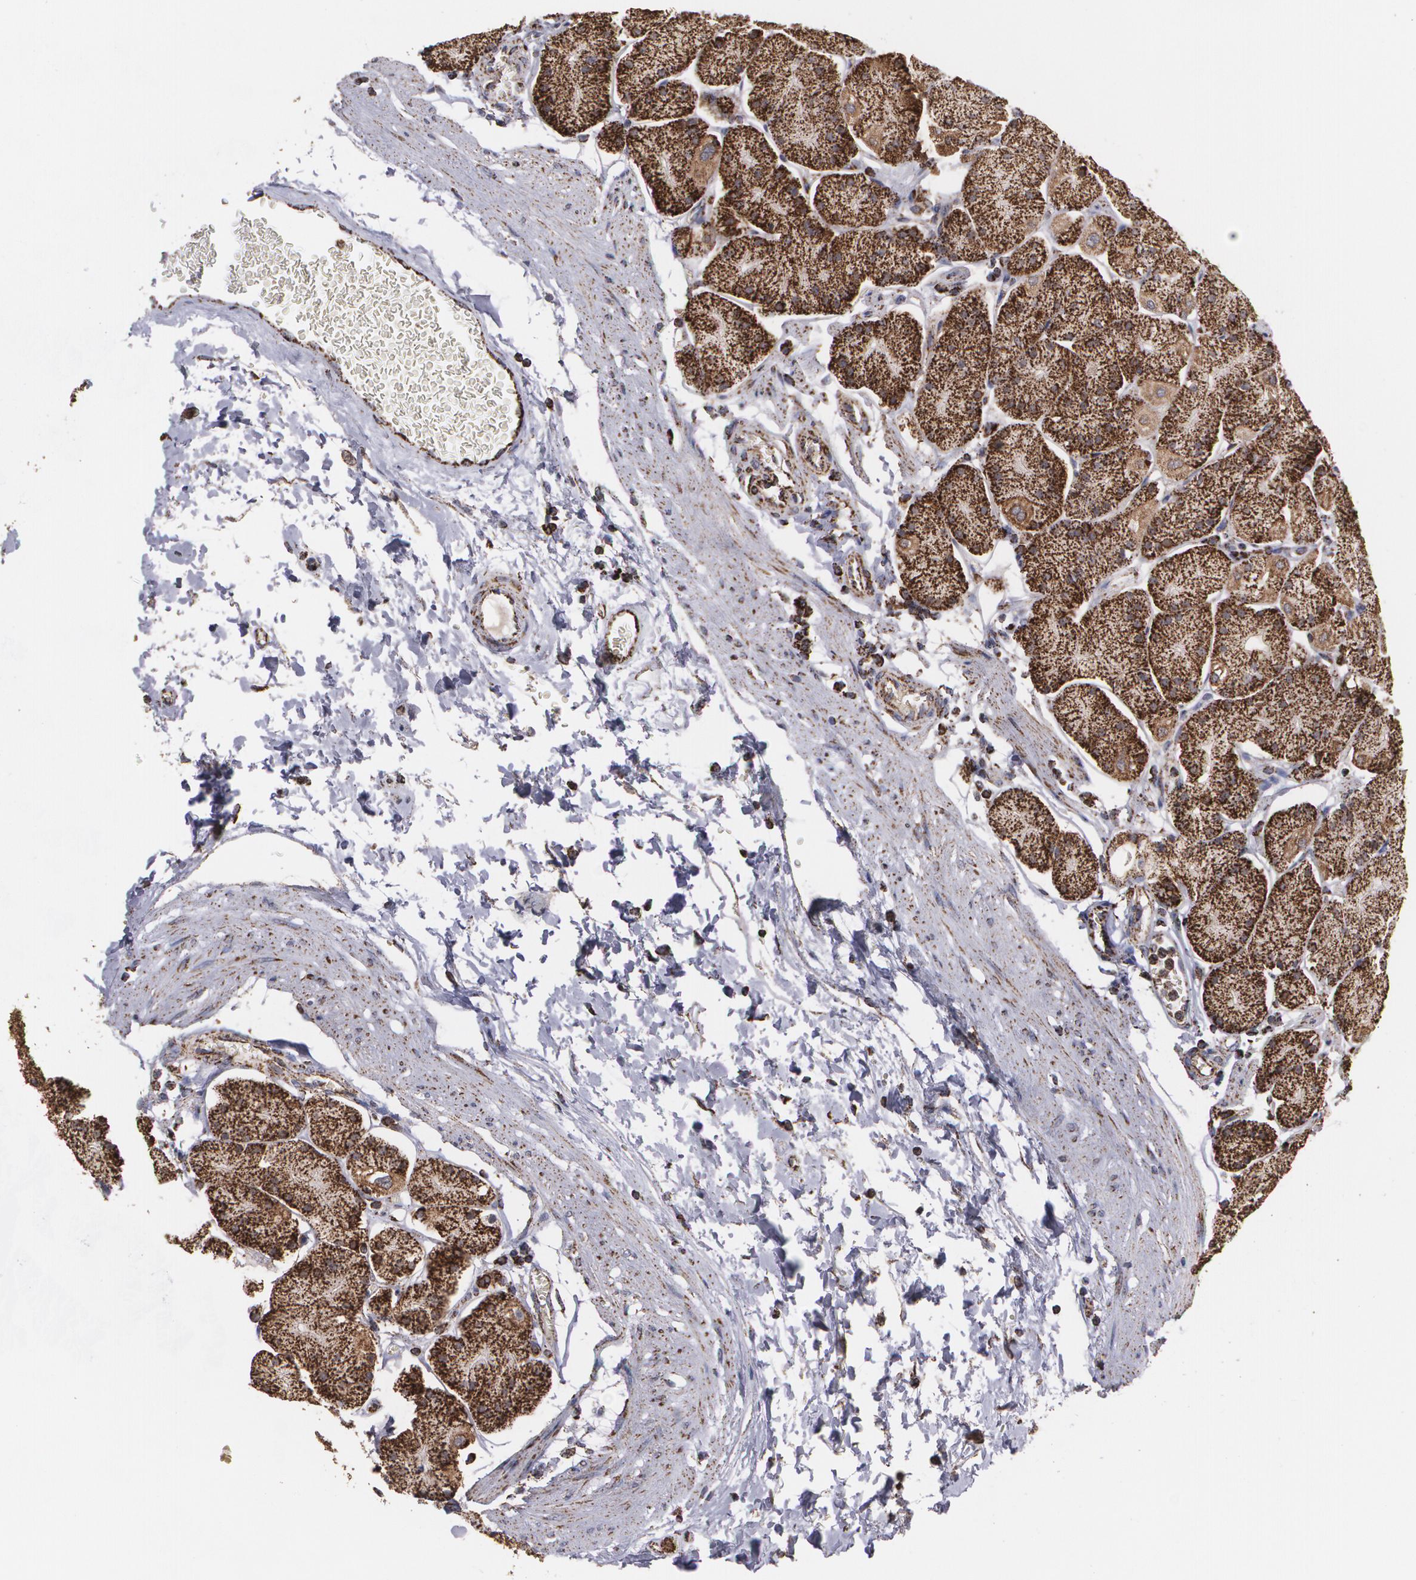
{"staining": {"intensity": "strong", "quantity": ">75%", "location": "cytoplasmic/membranous"}, "tissue": "stomach", "cell_type": "Glandular cells", "image_type": "normal", "snomed": [{"axis": "morphology", "description": "Normal tissue, NOS"}, {"axis": "topography", "description": "Stomach, upper"}, {"axis": "topography", "description": "Stomach"}], "caption": "This histopathology image exhibits immunohistochemistry staining of benign stomach, with high strong cytoplasmic/membranous expression in about >75% of glandular cells.", "gene": "HSPD1", "patient": {"sex": "male", "age": 76}}